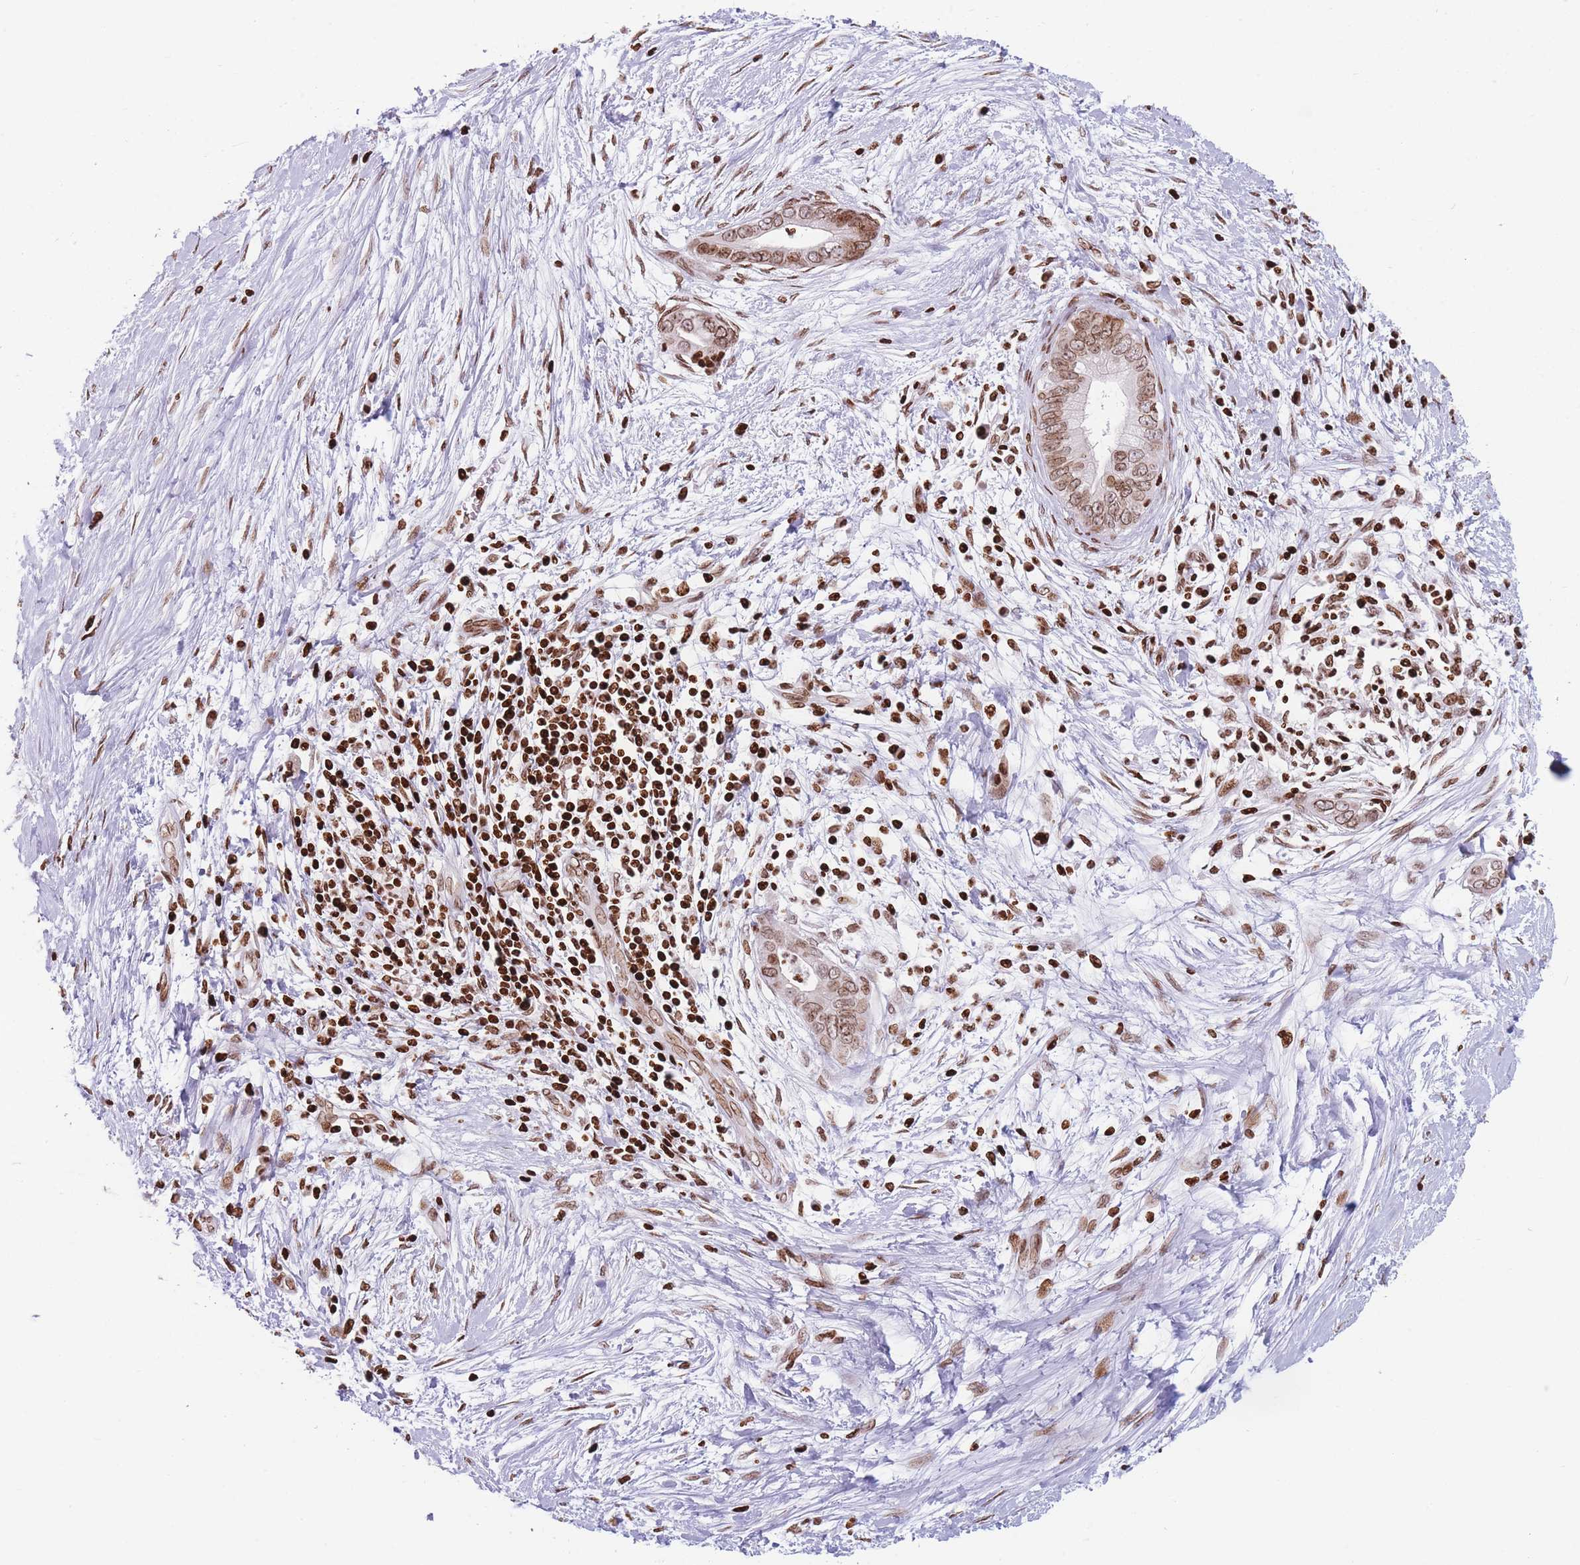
{"staining": {"intensity": "moderate", "quantity": ">75%", "location": "nuclear"}, "tissue": "pancreatic cancer", "cell_type": "Tumor cells", "image_type": "cancer", "snomed": [{"axis": "morphology", "description": "Adenocarcinoma, NOS"}, {"axis": "topography", "description": "Pancreas"}], "caption": "A brown stain shows moderate nuclear expression of a protein in pancreatic adenocarcinoma tumor cells.", "gene": "AK9", "patient": {"sex": "male", "age": 75}}